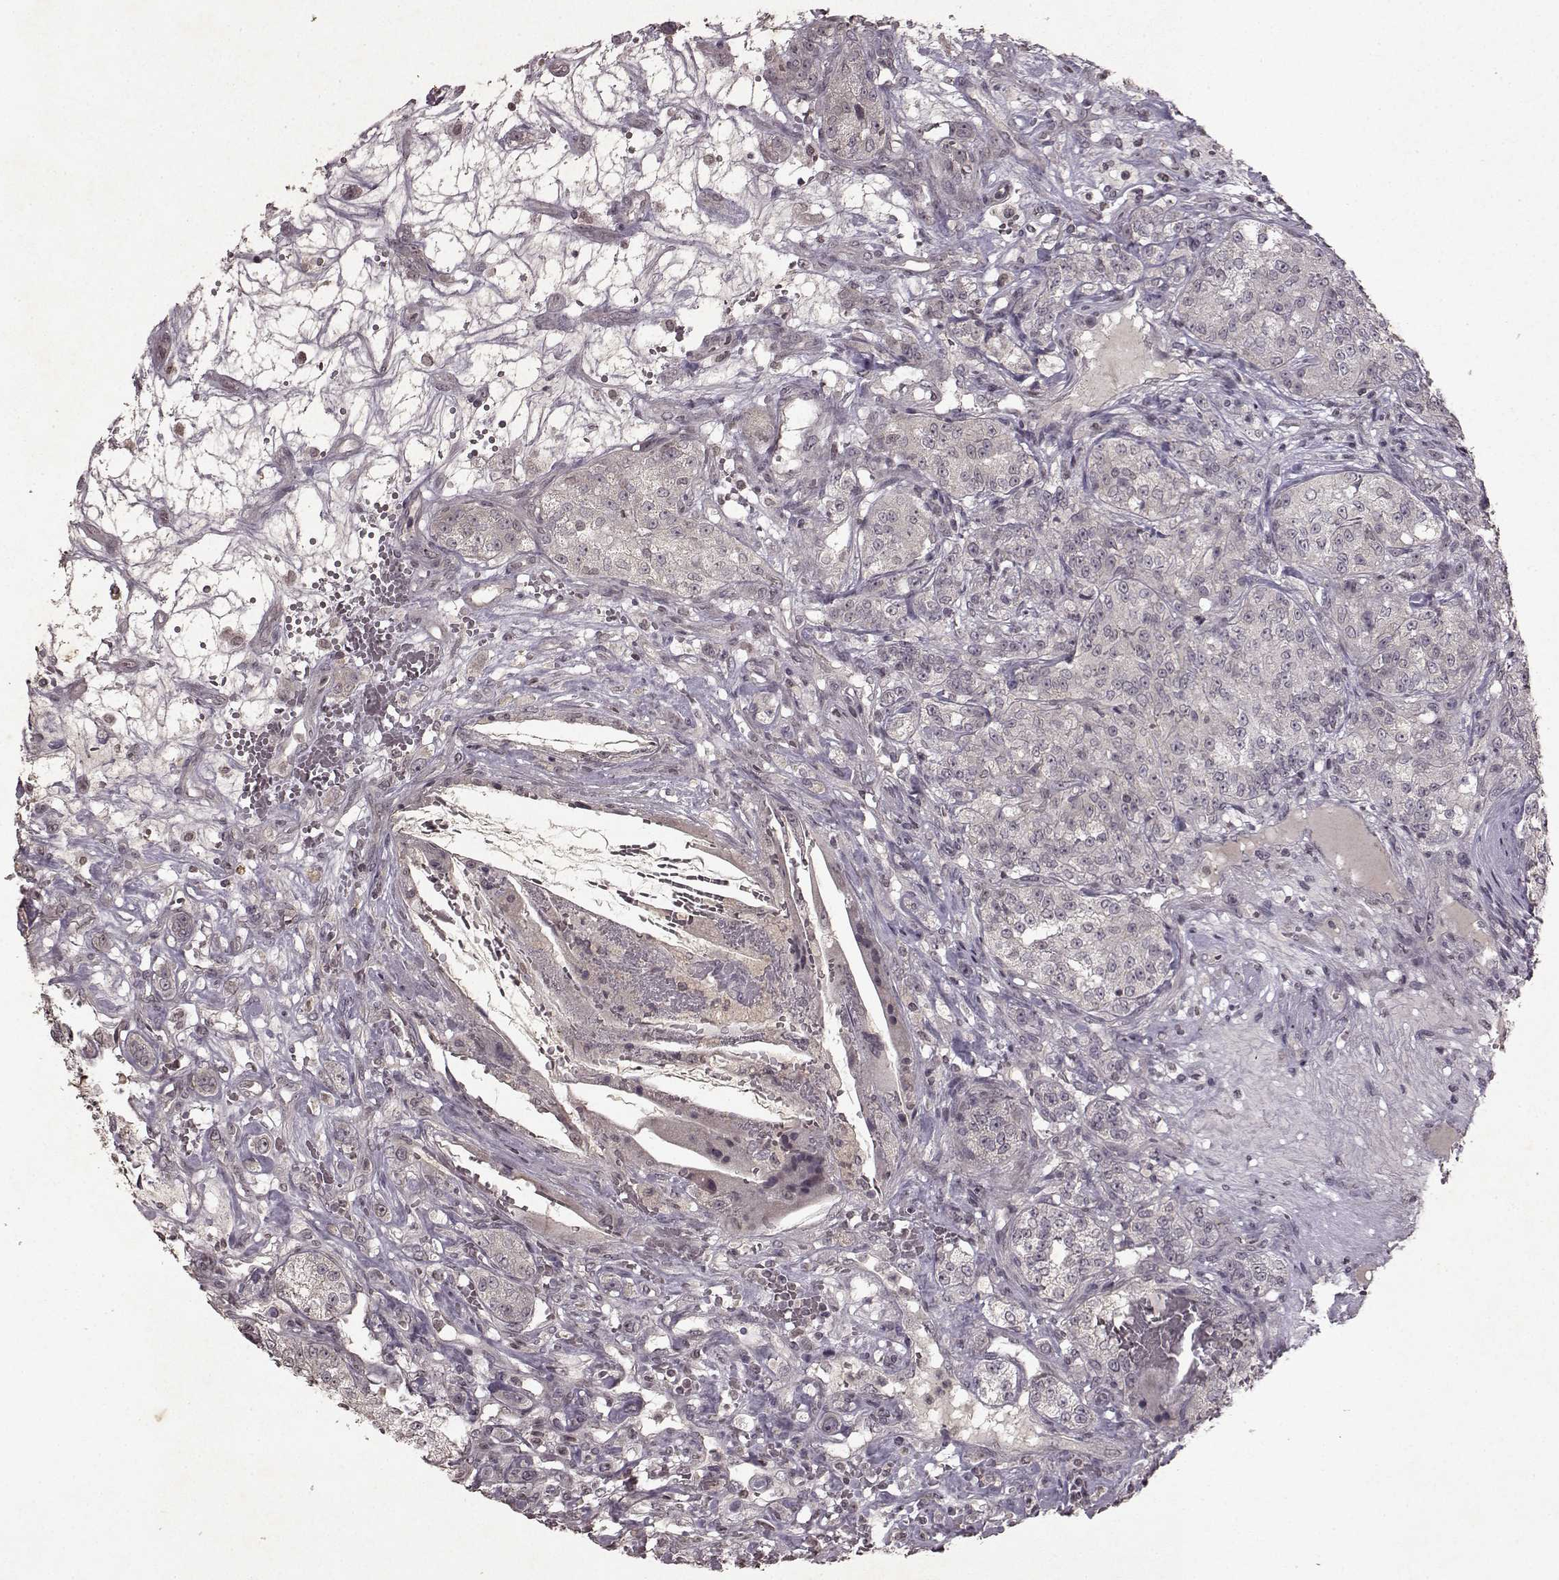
{"staining": {"intensity": "negative", "quantity": "none", "location": "none"}, "tissue": "renal cancer", "cell_type": "Tumor cells", "image_type": "cancer", "snomed": [{"axis": "morphology", "description": "Adenocarcinoma, NOS"}, {"axis": "topography", "description": "Kidney"}], "caption": "Immunohistochemical staining of renal cancer shows no significant expression in tumor cells. (DAB immunohistochemistry (IHC) visualized using brightfield microscopy, high magnification).", "gene": "LHB", "patient": {"sex": "female", "age": 63}}